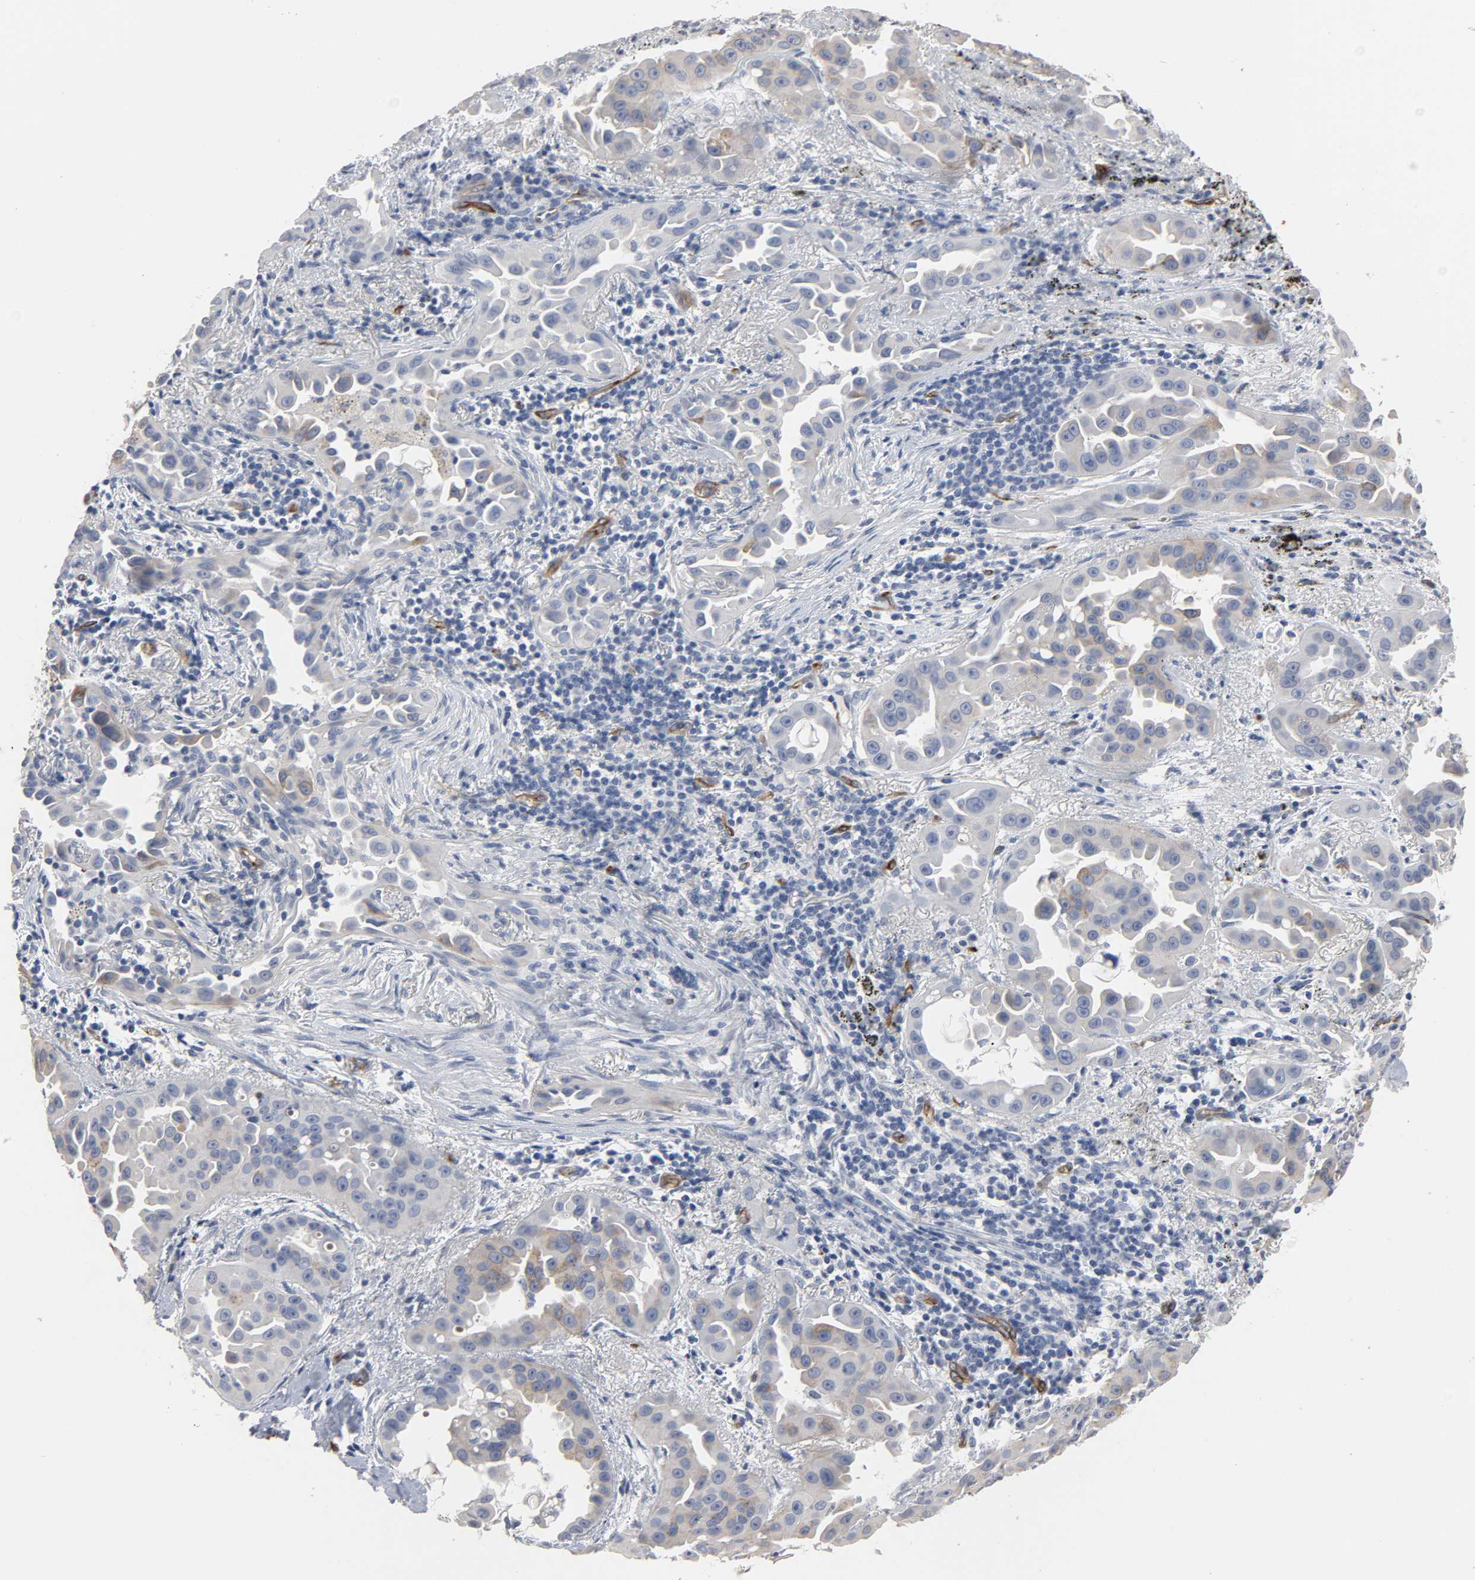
{"staining": {"intensity": "weak", "quantity": "<25%", "location": "cytoplasmic/membranous"}, "tissue": "lung cancer", "cell_type": "Tumor cells", "image_type": "cancer", "snomed": [{"axis": "morphology", "description": "Normal tissue, NOS"}, {"axis": "morphology", "description": "Adenocarcinoma, NOS"}, {"axis": "topography", "description": "Bronchus"}], "caption": "Human lung cancer stained for a protein using IHC shows no positivity in tumor cells.", "gene": "KDR", "patient": {"sex": "male", "age": 68}}